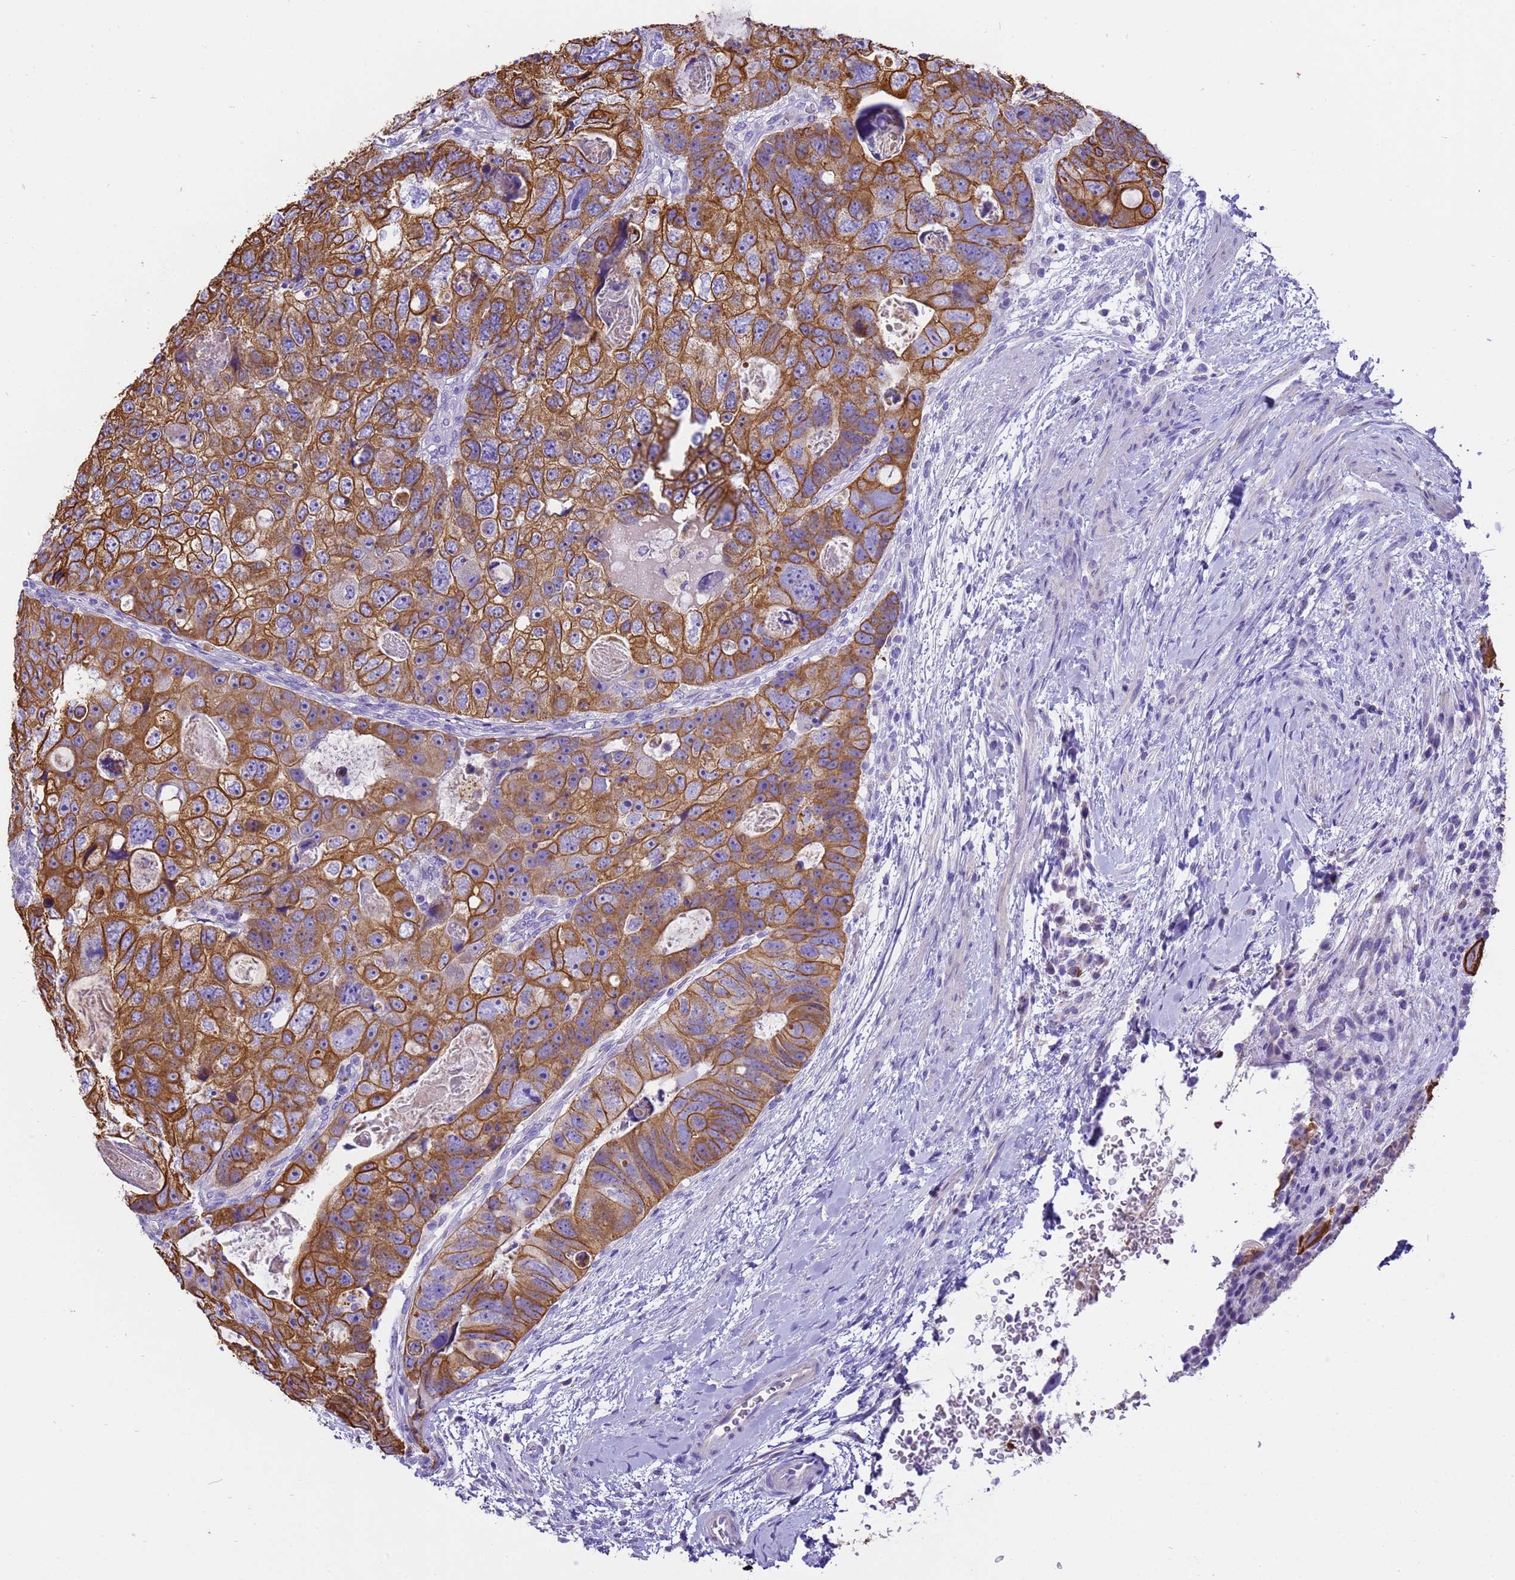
{"staining": {"intensity": "moderate", "quantity": ">75%", "location": "cytoplasmic/membranous"}, "tissue": "colorectal cancer", "cell_type": "Tumor cells", "image_type": "cancer", "snomed": [{"axis": "morphology", "description": "Adenocarcinoma, NOS"}, {"axis": "topography", "description": "Rectum"}], "caption": "High-power microscopy captured an immunohistochemistry (IHC) histopathology image of adenocarcinoma (colorectal), revealing moderate cytoplasmic/membranous positivity in about >75% of tumor cells.", "gene": "PIEZO2", "patient": {"sex": "male", "age": 59}}